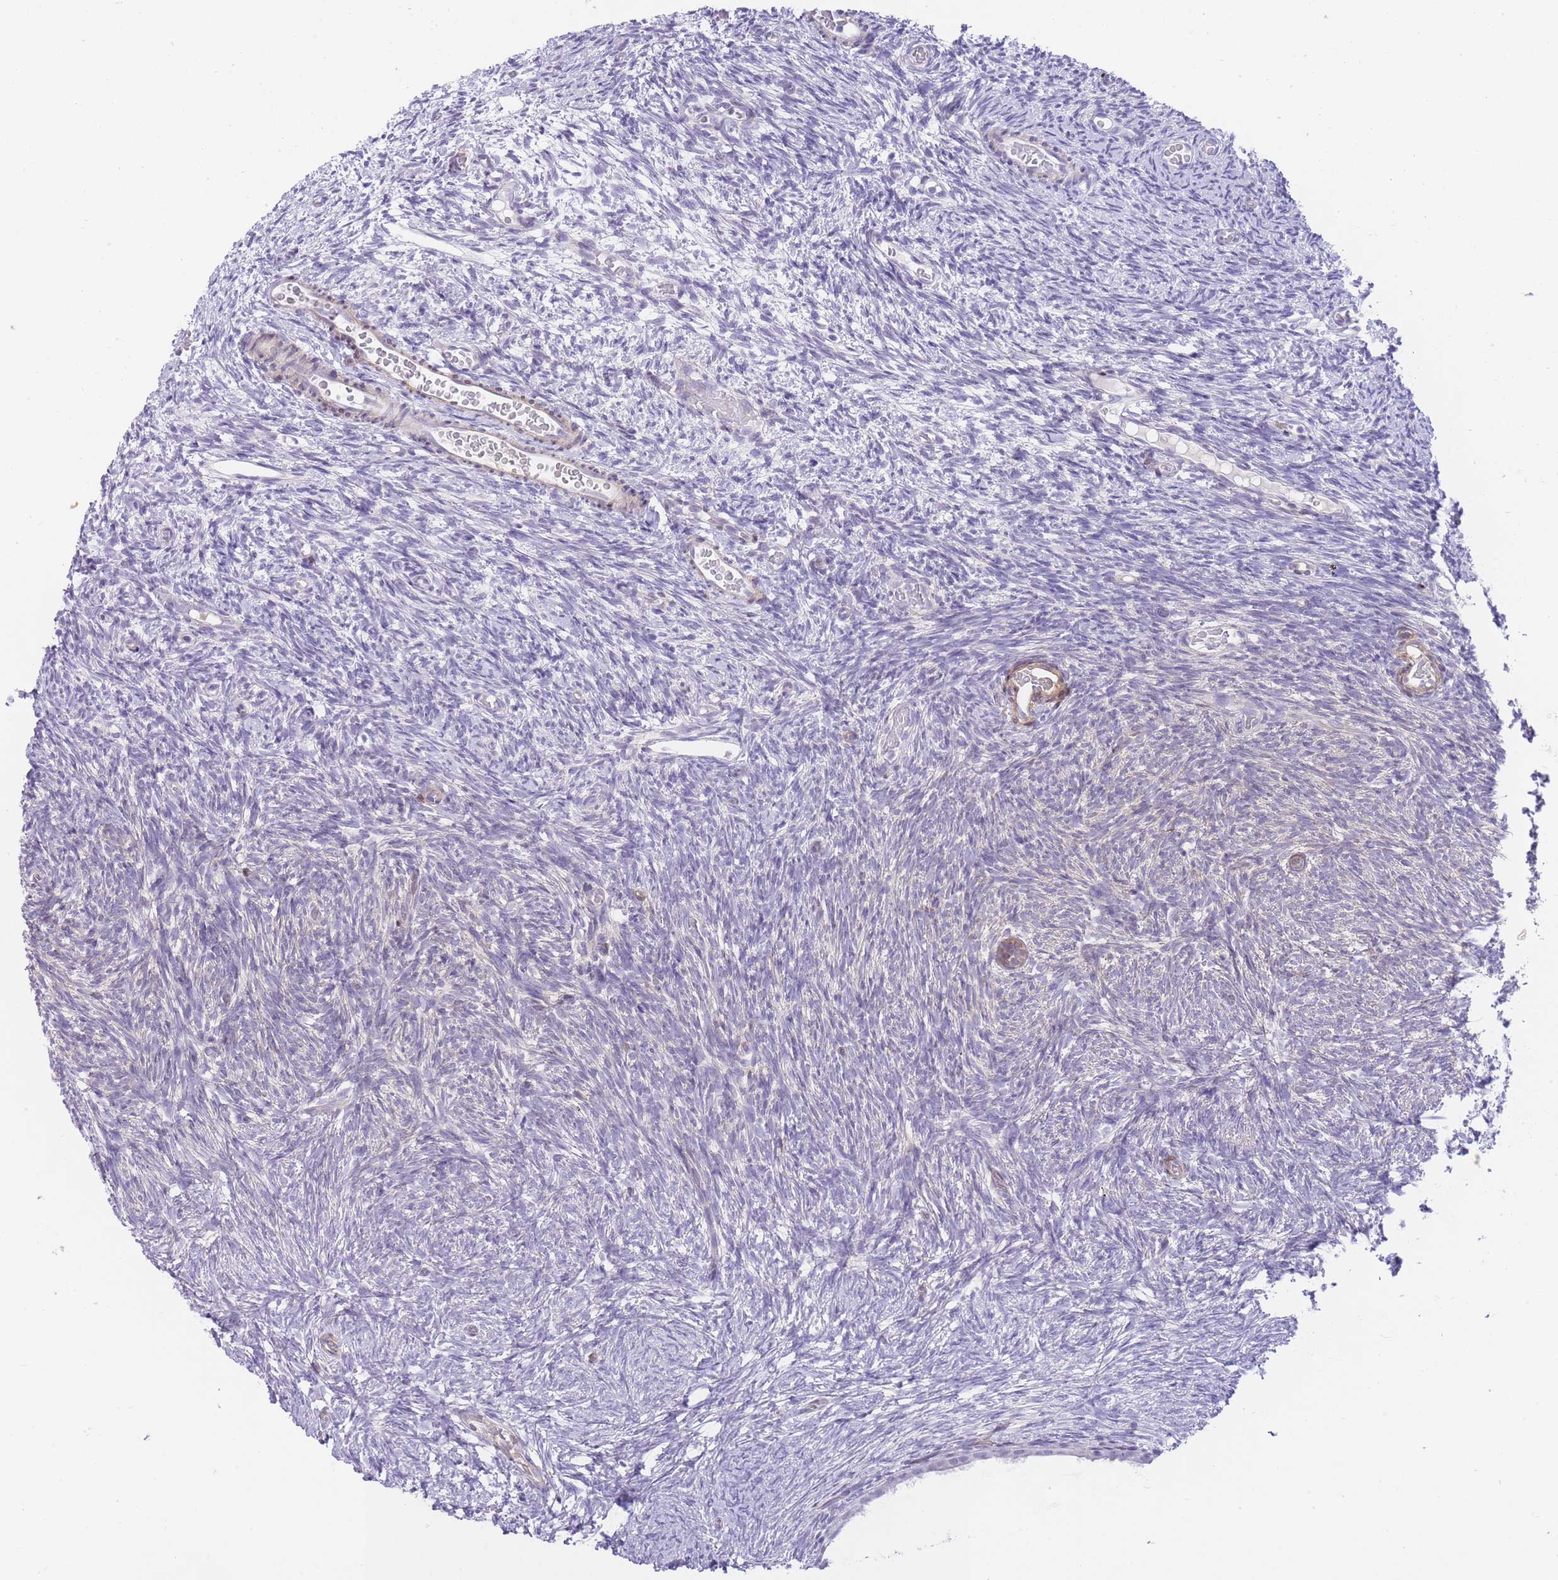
{"staining": {"intensity": "weak", "quantity": ">75%", "location": "cytoplasmic/membranous"}, "tissue": "ovary", "cell_type": "Follicle cells", "image_type": "normal", "snomed": [{"axis": "morphology", "description": "Normal tissue, NOS"}, {"axis": "topography", "description": "Ovary"}], "caption": "Approximately >75% of follicle cells in normal human ovary show weak cytoplasmic/membranous protein expression as visualized by brown immunohistochemical staining.", "gene": "OR11H12", "patient": {"sex": "female", "age": 39}}